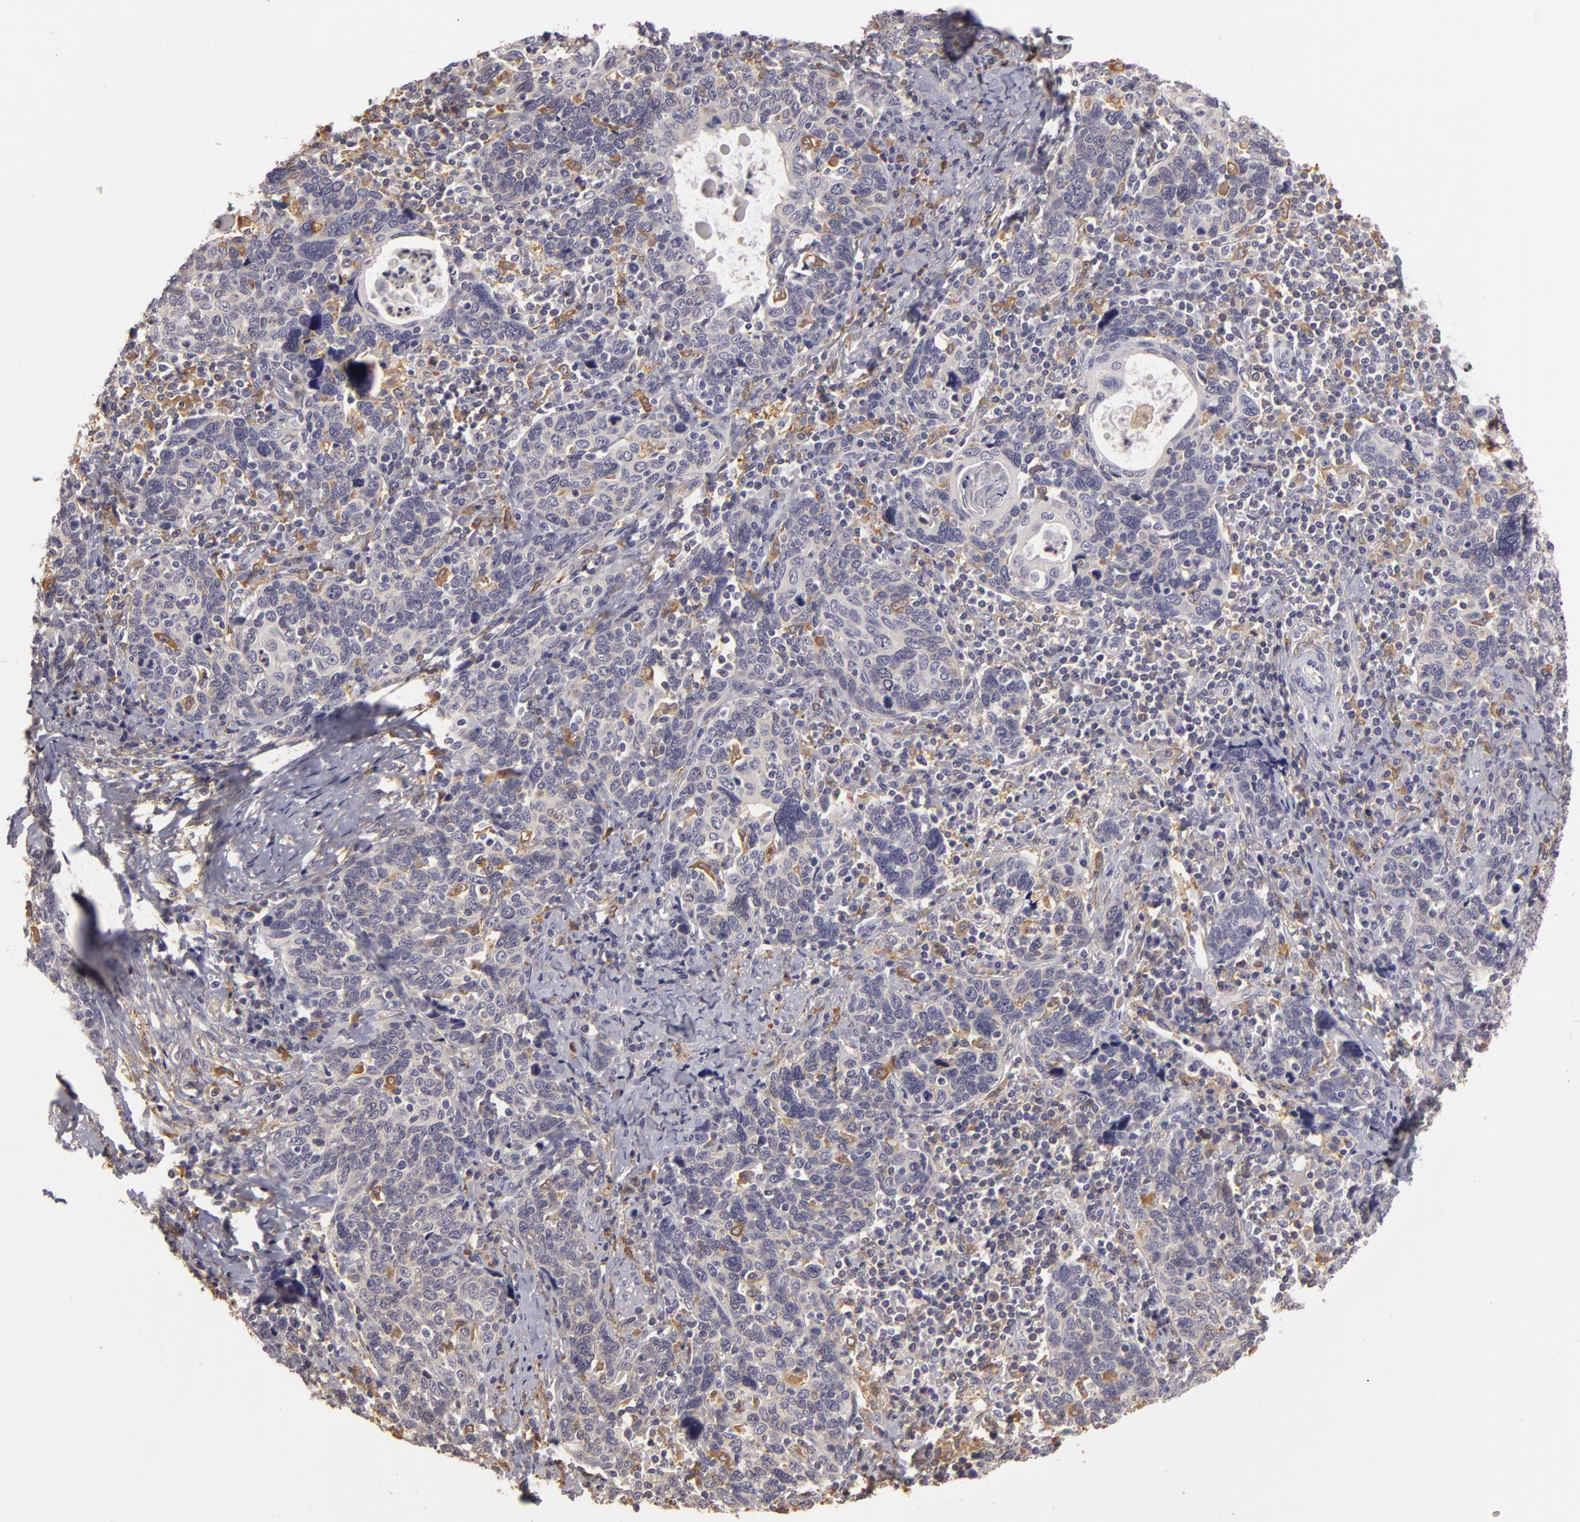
{"staining": {"intensity": "negative", "quantity": "none", "location": "none"}, "tissue": "cervical cancer", "cell_type": "Tumor cells", "image_type": "cancer", "snomed": [{"axis": "morphology", "description": "Squamous cell carcinoma, NOS"}, {"axis": "topography", "description": "Cervix"}], "caption": "IHC histopathology image of neoplastic tissue: cervical cancer (squamous cell carcinoma) stained with DAB reveals no significant protein staining in tumor cells.", "gene": "GNPDA1", "patient": {"sex": "female", "age": 41}}